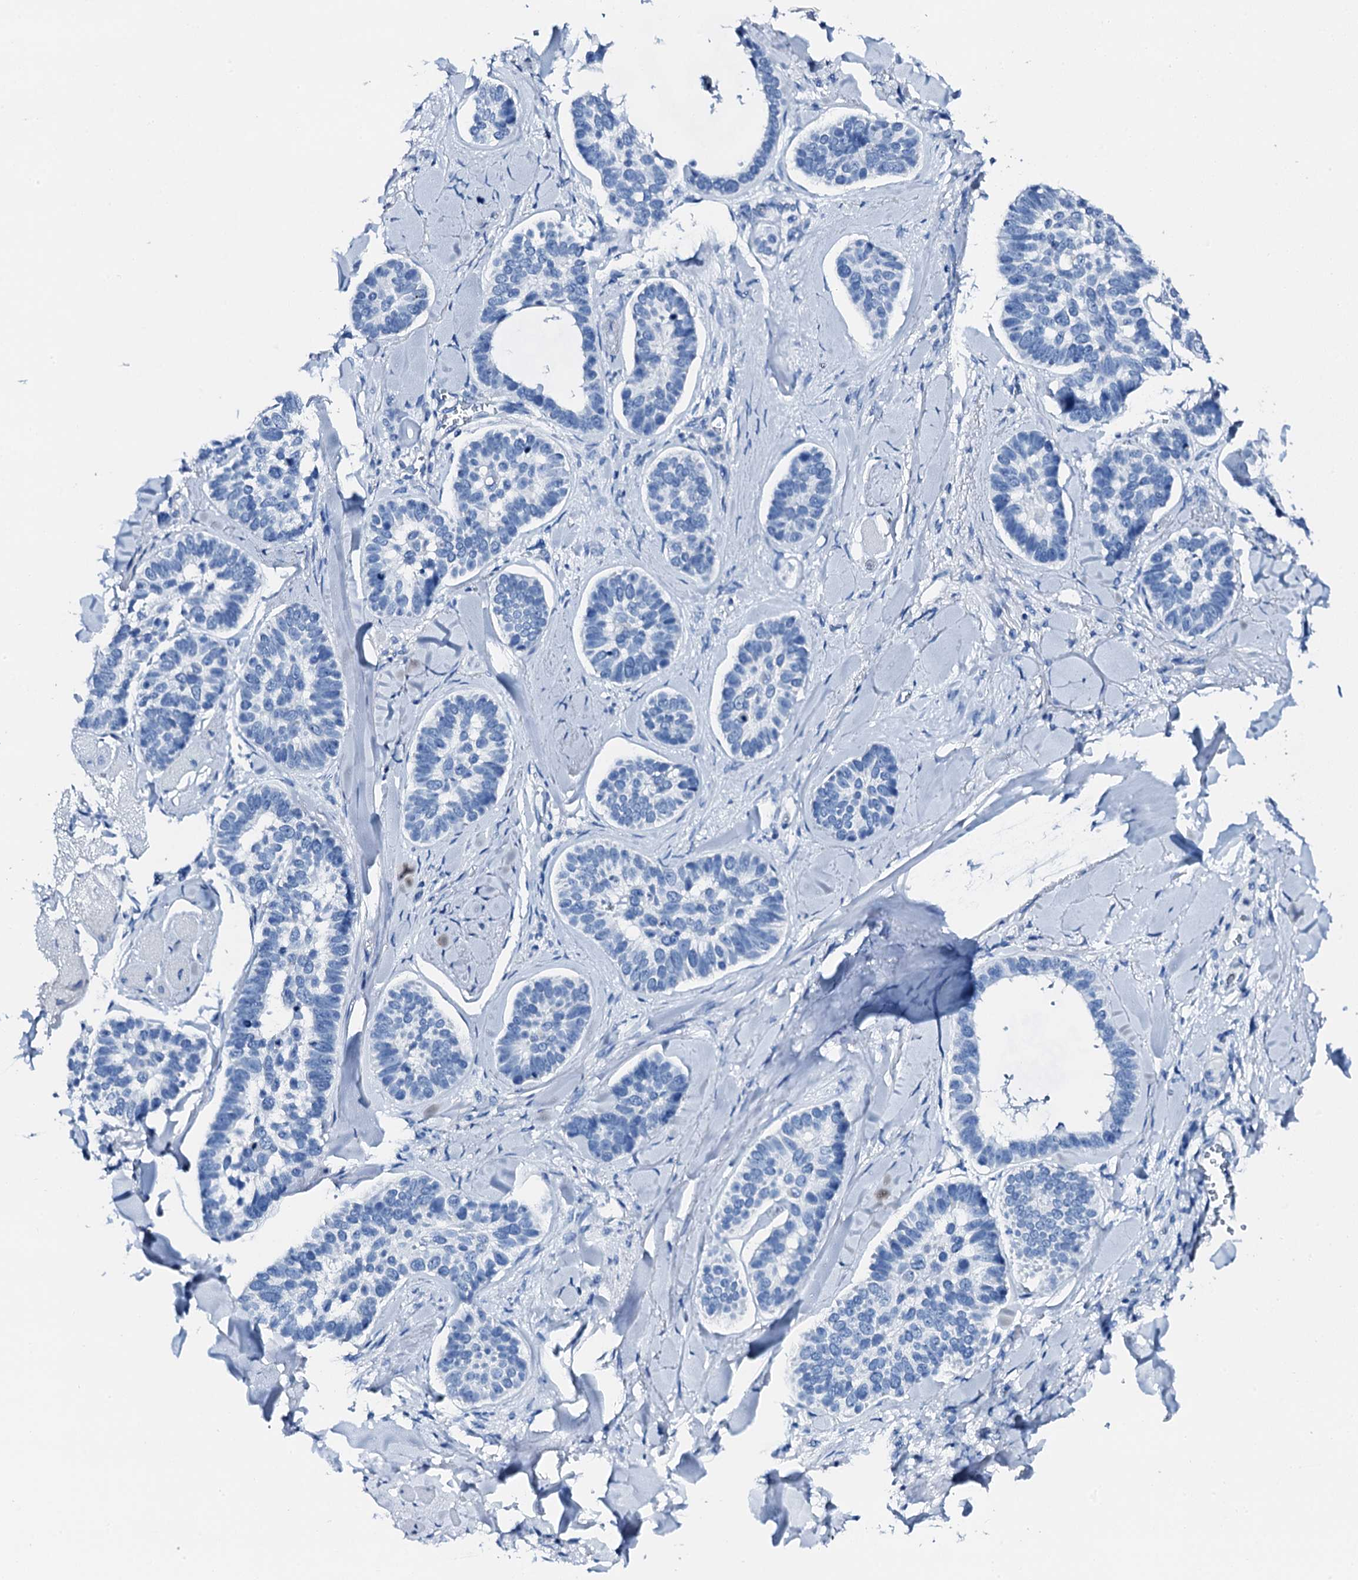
{"staining": {"intensity": "negative", "quantity": "none", "location": "none"}, "tissue": "skin cancer", "cell_type": "Tumor cells", "image_type": "cancer", "snomed": [{"axis": "morphology", "description": "Basal cell carcinoma"}, {"axis": "topography", "description": "Skin"}], "caption": "Immunohistochemistry micrograph of neoplastic tissue: skin cancer stained with DAB (3,3'-diaminobenzidine) demonstrates no significant protein staining in tumor cells.", "gene": "PTH", "patient": {"sex": "male", "age": 62}}